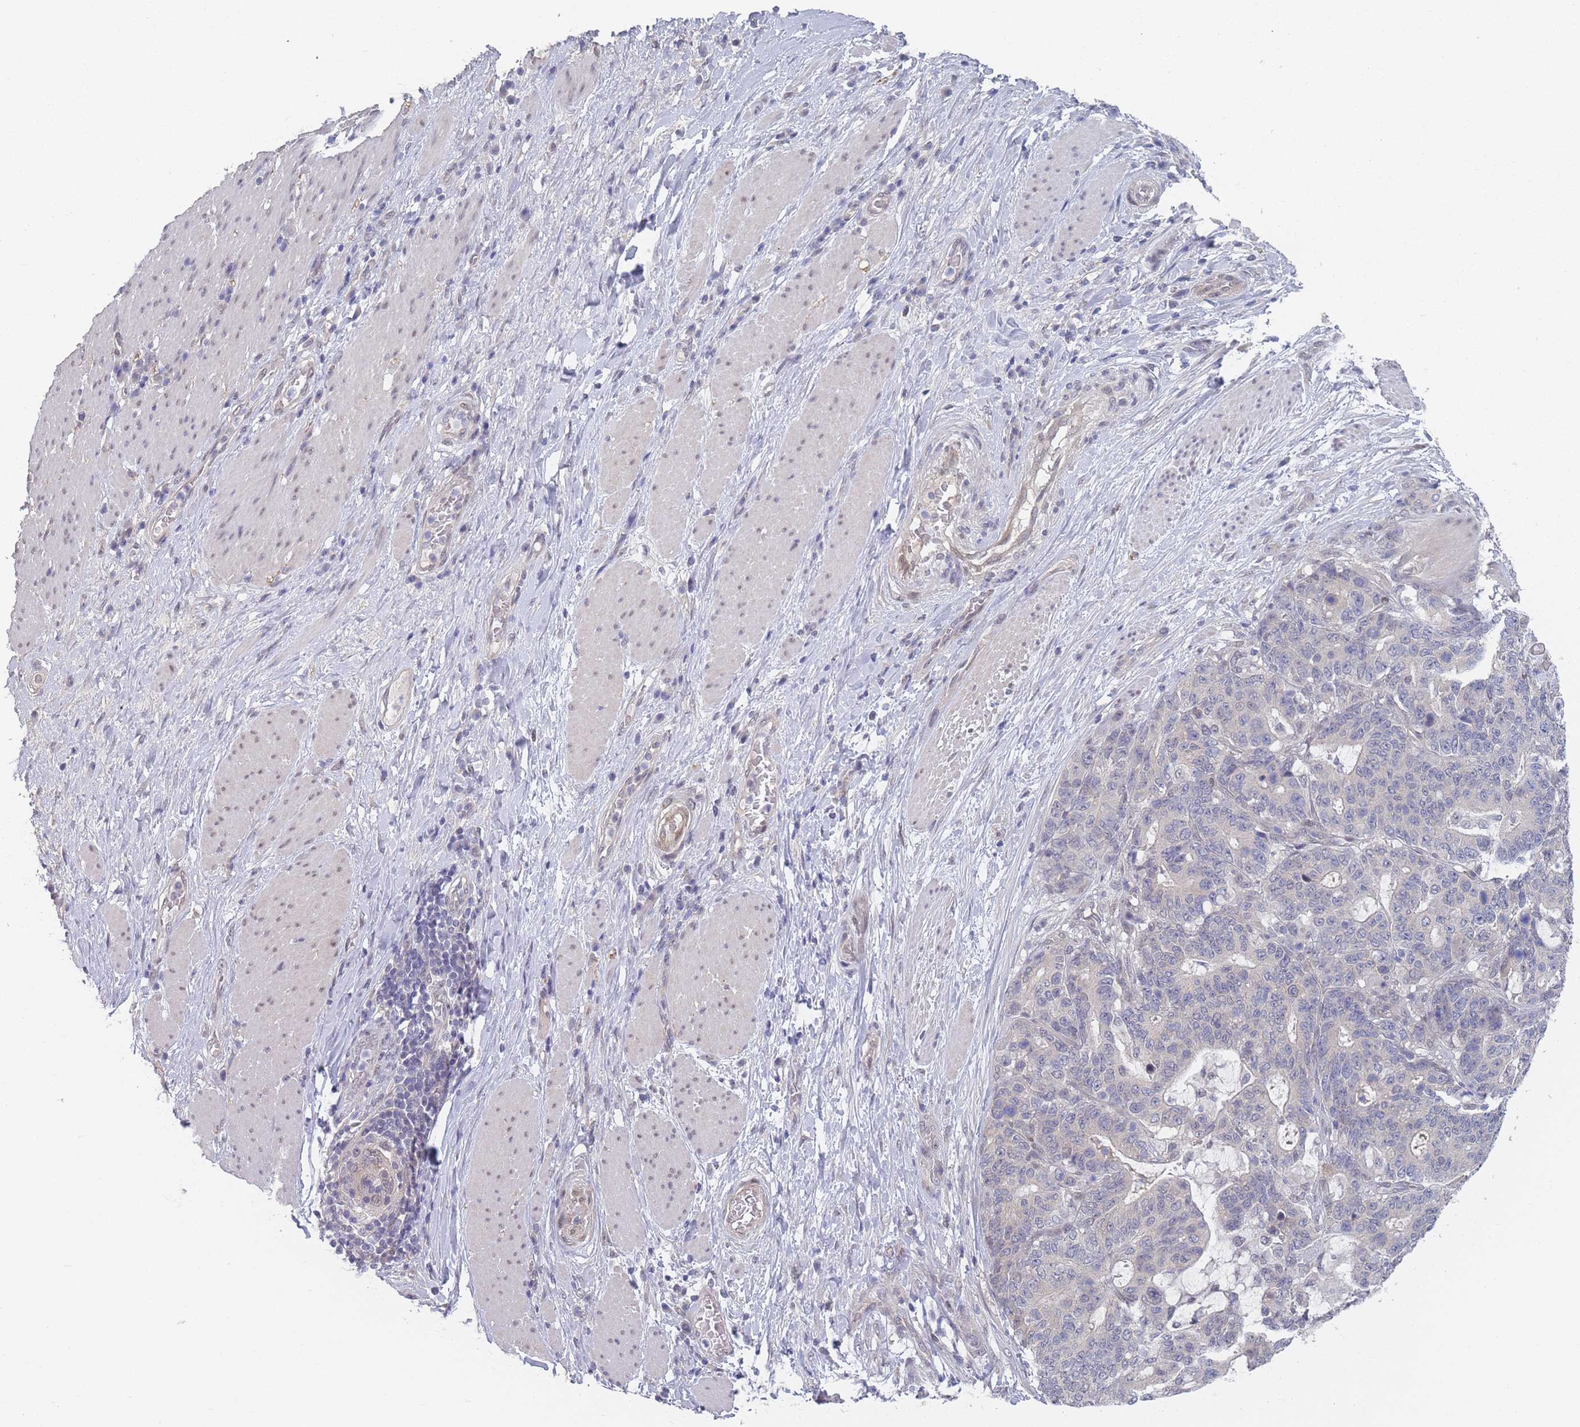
{"staining": {"intensity": "negative", "quantity": "none", "location": "none"}, "tissue": "stomach cancer", "cell_type": "Tumor cells", "image_type": "cancer", "snomed": [{"axis": "morphology", "description": "Normal tissue, NOS"}, {"axis": "morphology", "description": "Adenocarcinoma, NOS"}, {"axis": "topography", "description": "Stomach"}], "caption": "Immunohistochemical staining of human stomach cancer exhibits no significant staining in tumor cells.", "gene": "ANKRD10", "patient": {"sex": "female", "age": 64}}